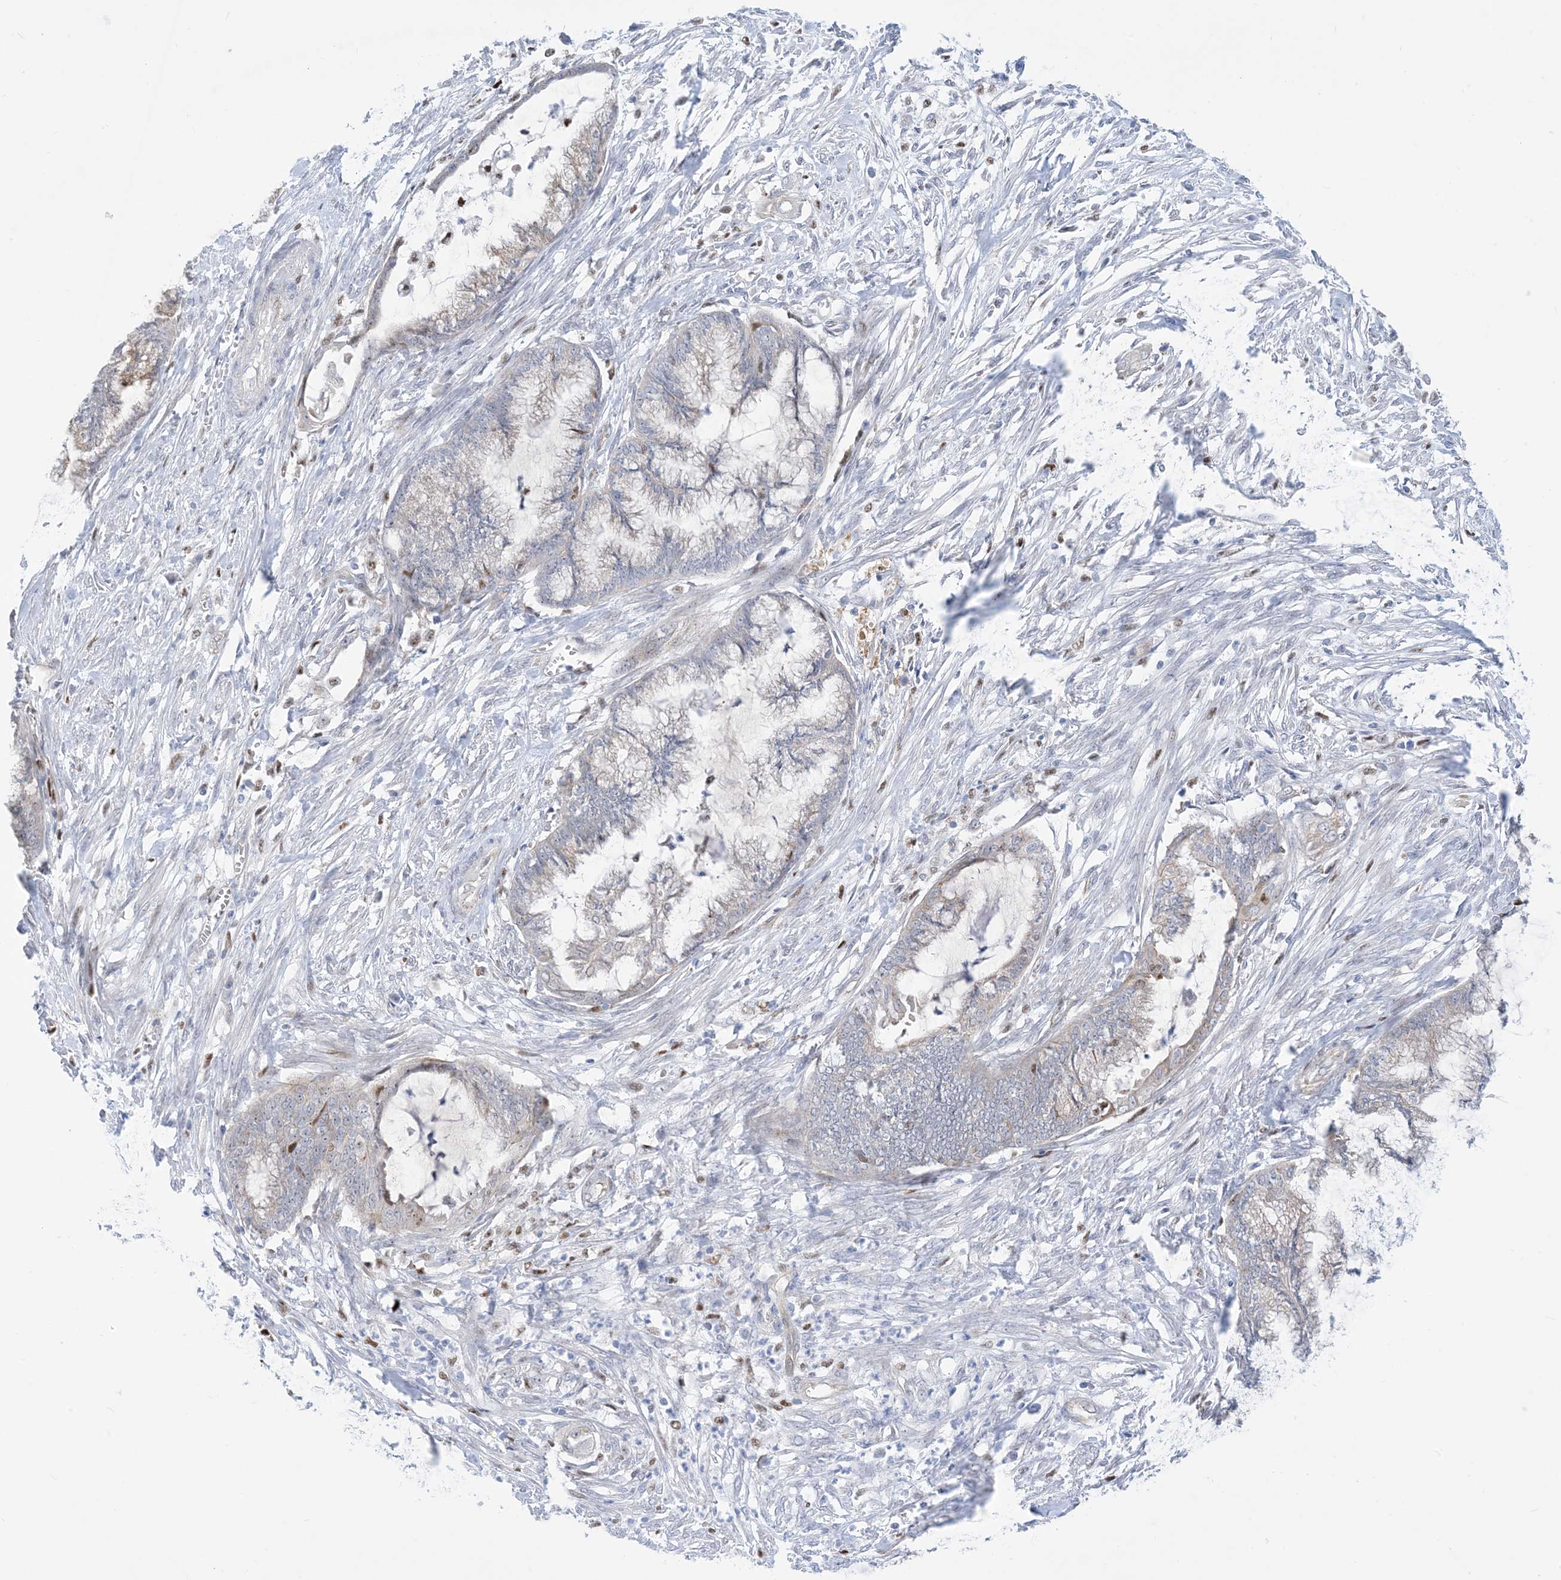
{"staining": {"intensity": "negative", "quantity": "none", "location": "none"}, "tissue": "endometrial cancer", "cell_type": "Tumor cells", "image_type": "cancer", "snomed": [{"axis": "morphology", "description": "Adenocarcinoma, NOS"}, {"axis": "topography", "description": "Endometrium"}], "caption": "DAB immunohistochemical staining of human endometrial adenocarcinoma reveals no significant positivity in tumor cells.", "gene": "MARS2", "patient": {"sex": "female", "age": 86}}